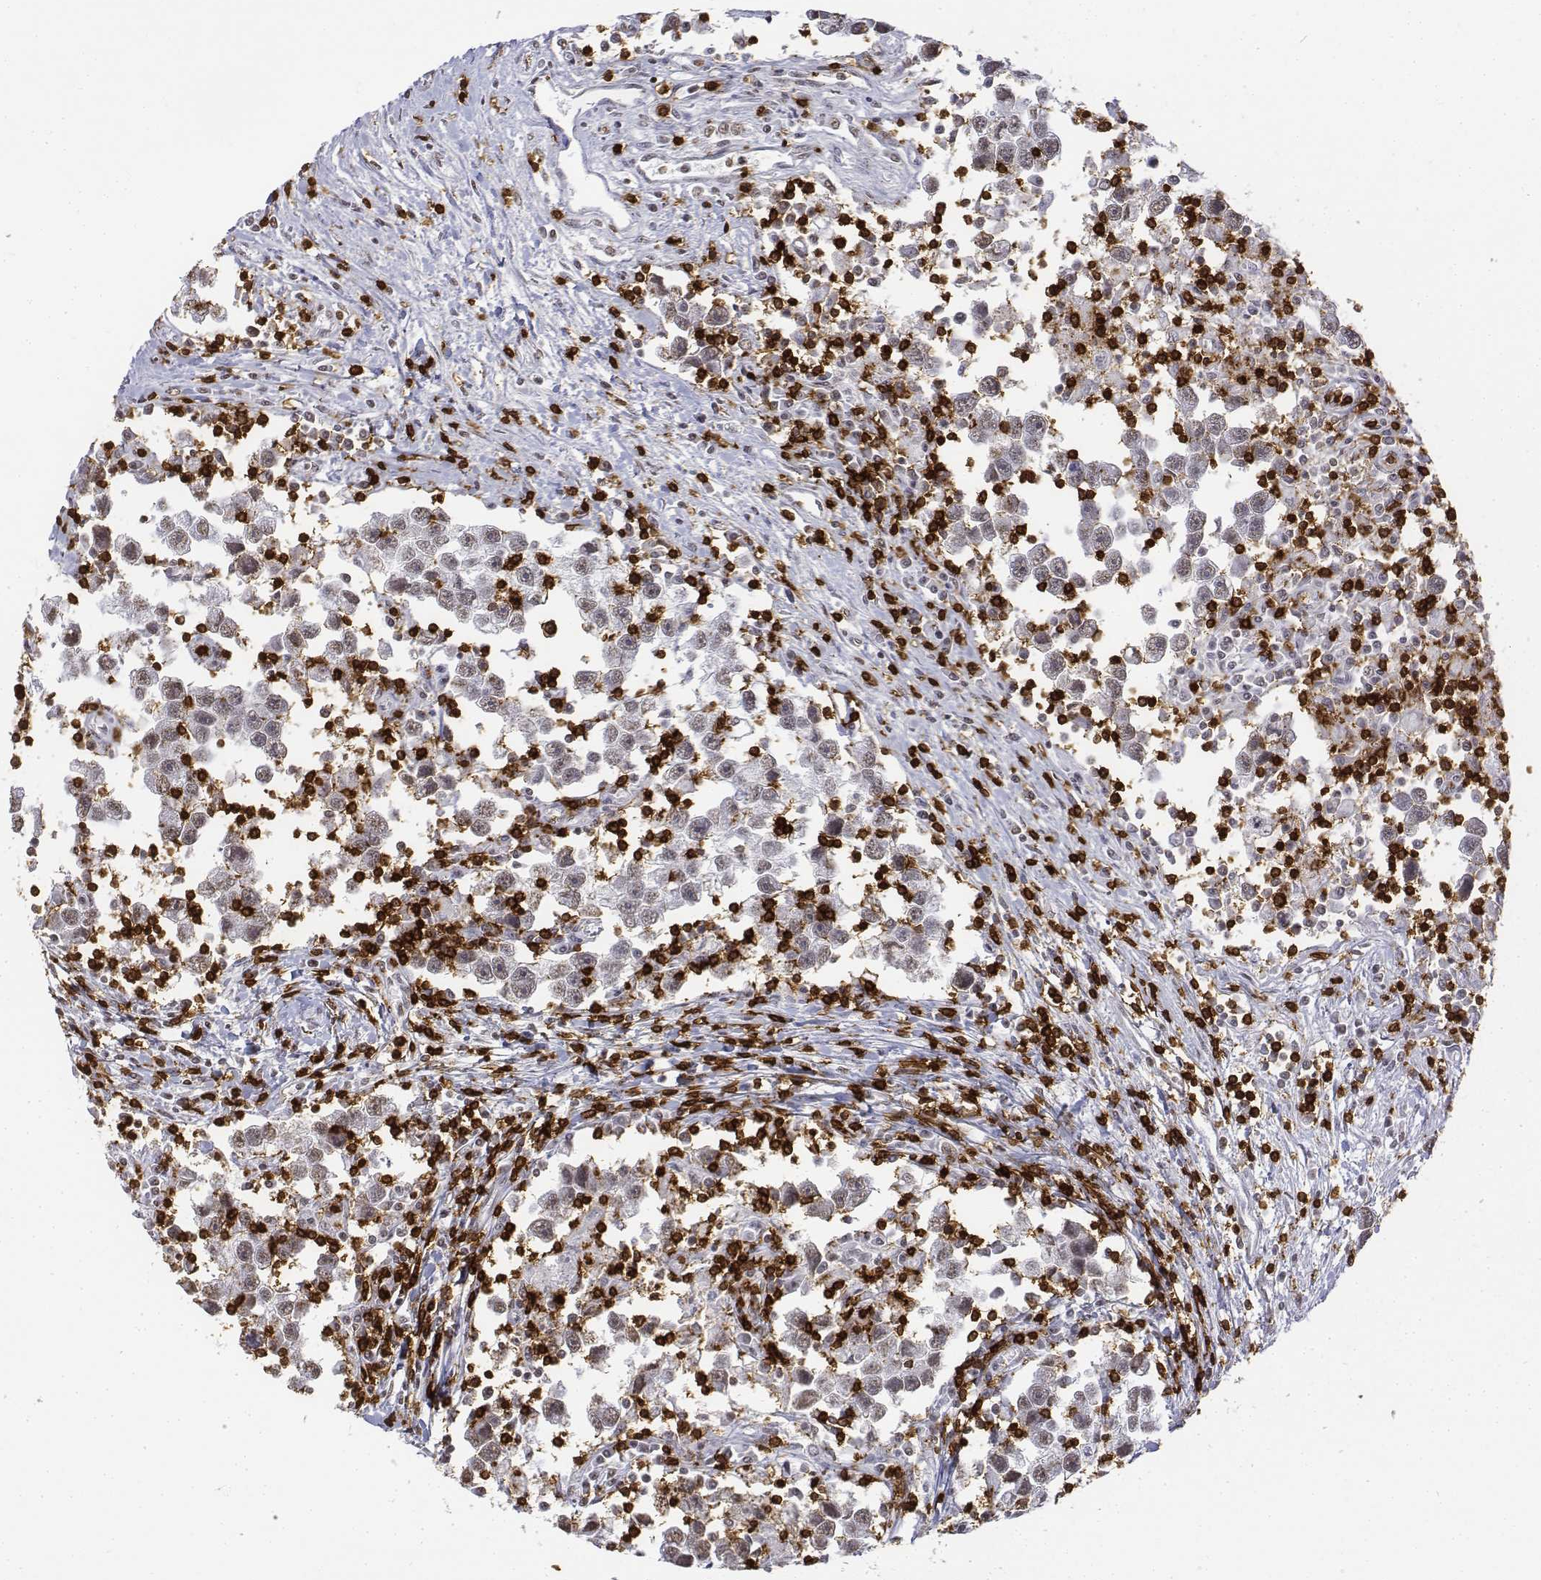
{"staining": {"intensity": "weak", "quantity": "25%-75%", "location": "nuclear"}, "tissue": "testis cancer", "cell_type": "Tumor cells", "image_type": "cancer", "snomed": [{"axis": "morphology", "description": "Seminoma, NOS"}, {"axis": "topography", "description": "Testis"}], "caption": "Immunohistochemistry (IHC) (DAB) staining of human seminoma (testis) displays weak nuclear protein expression in about 25%-75% of tumor cells.", "gene": "CD3E", "patient": {"sex": "male", "age": 30}}